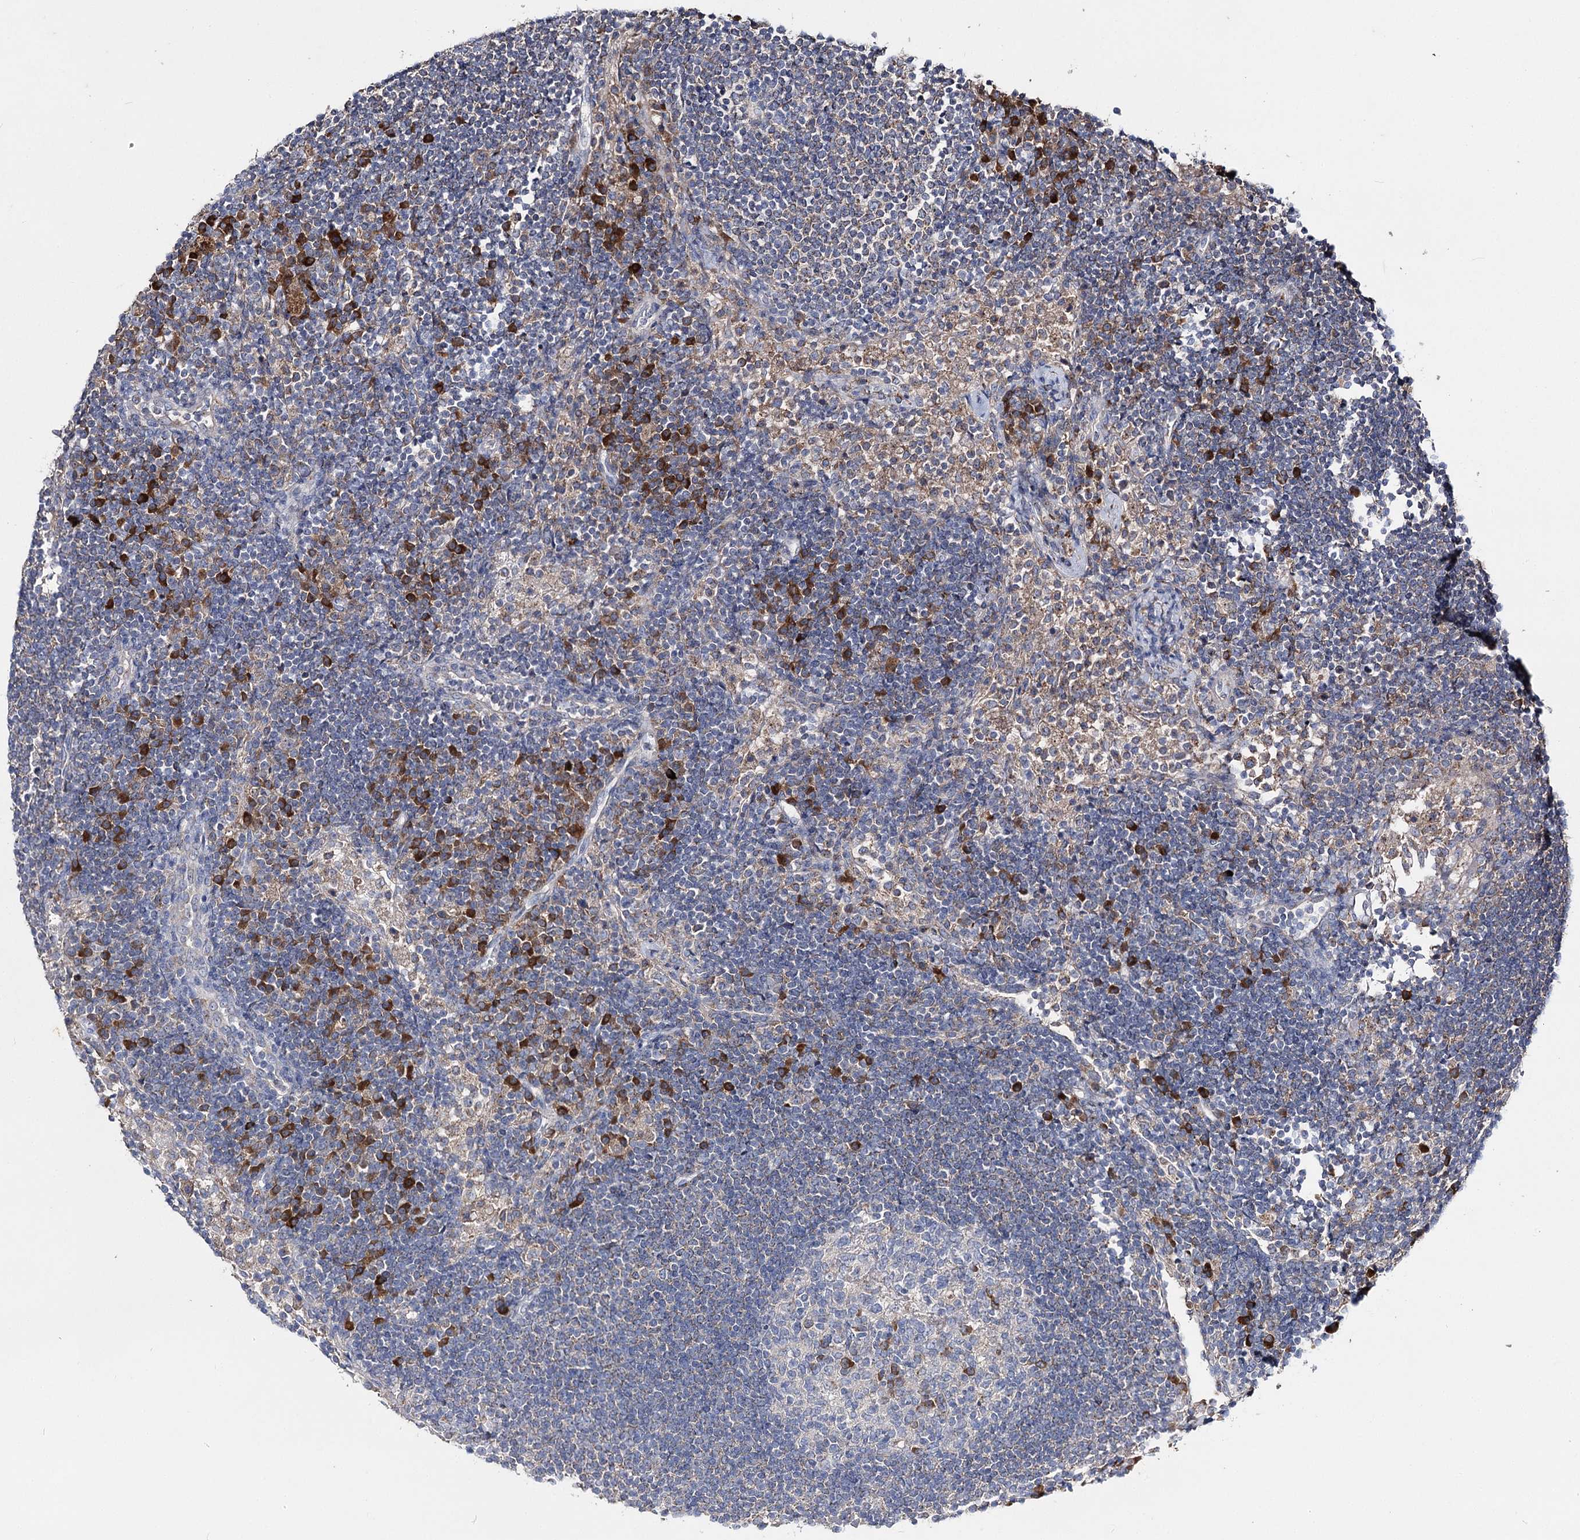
{"staining": {"intensity": "moderate", "quantity": "<25%", "location": "cytoplasmic/membranous"}, "tissue": "lymph node", "cell_type": "Germinal center cells", "image_type": "normal", "snomed": [{"axis": "morphology", "description": "Normal tissue, NOS"}, {"axis": "topography", "description": "Lymph node"}], "caption": "A histopathology image of human lymph node stained for a protein demonstrates moderate cytoplasmic/membranous brown staining in germinal center cells. (Stains: DAB in brown, nuclei in blue, Microscopy: brightfield microscopy at high magnification).", "gene": "IL1RAP", "patient": {"sex": "female", "age": 53}}